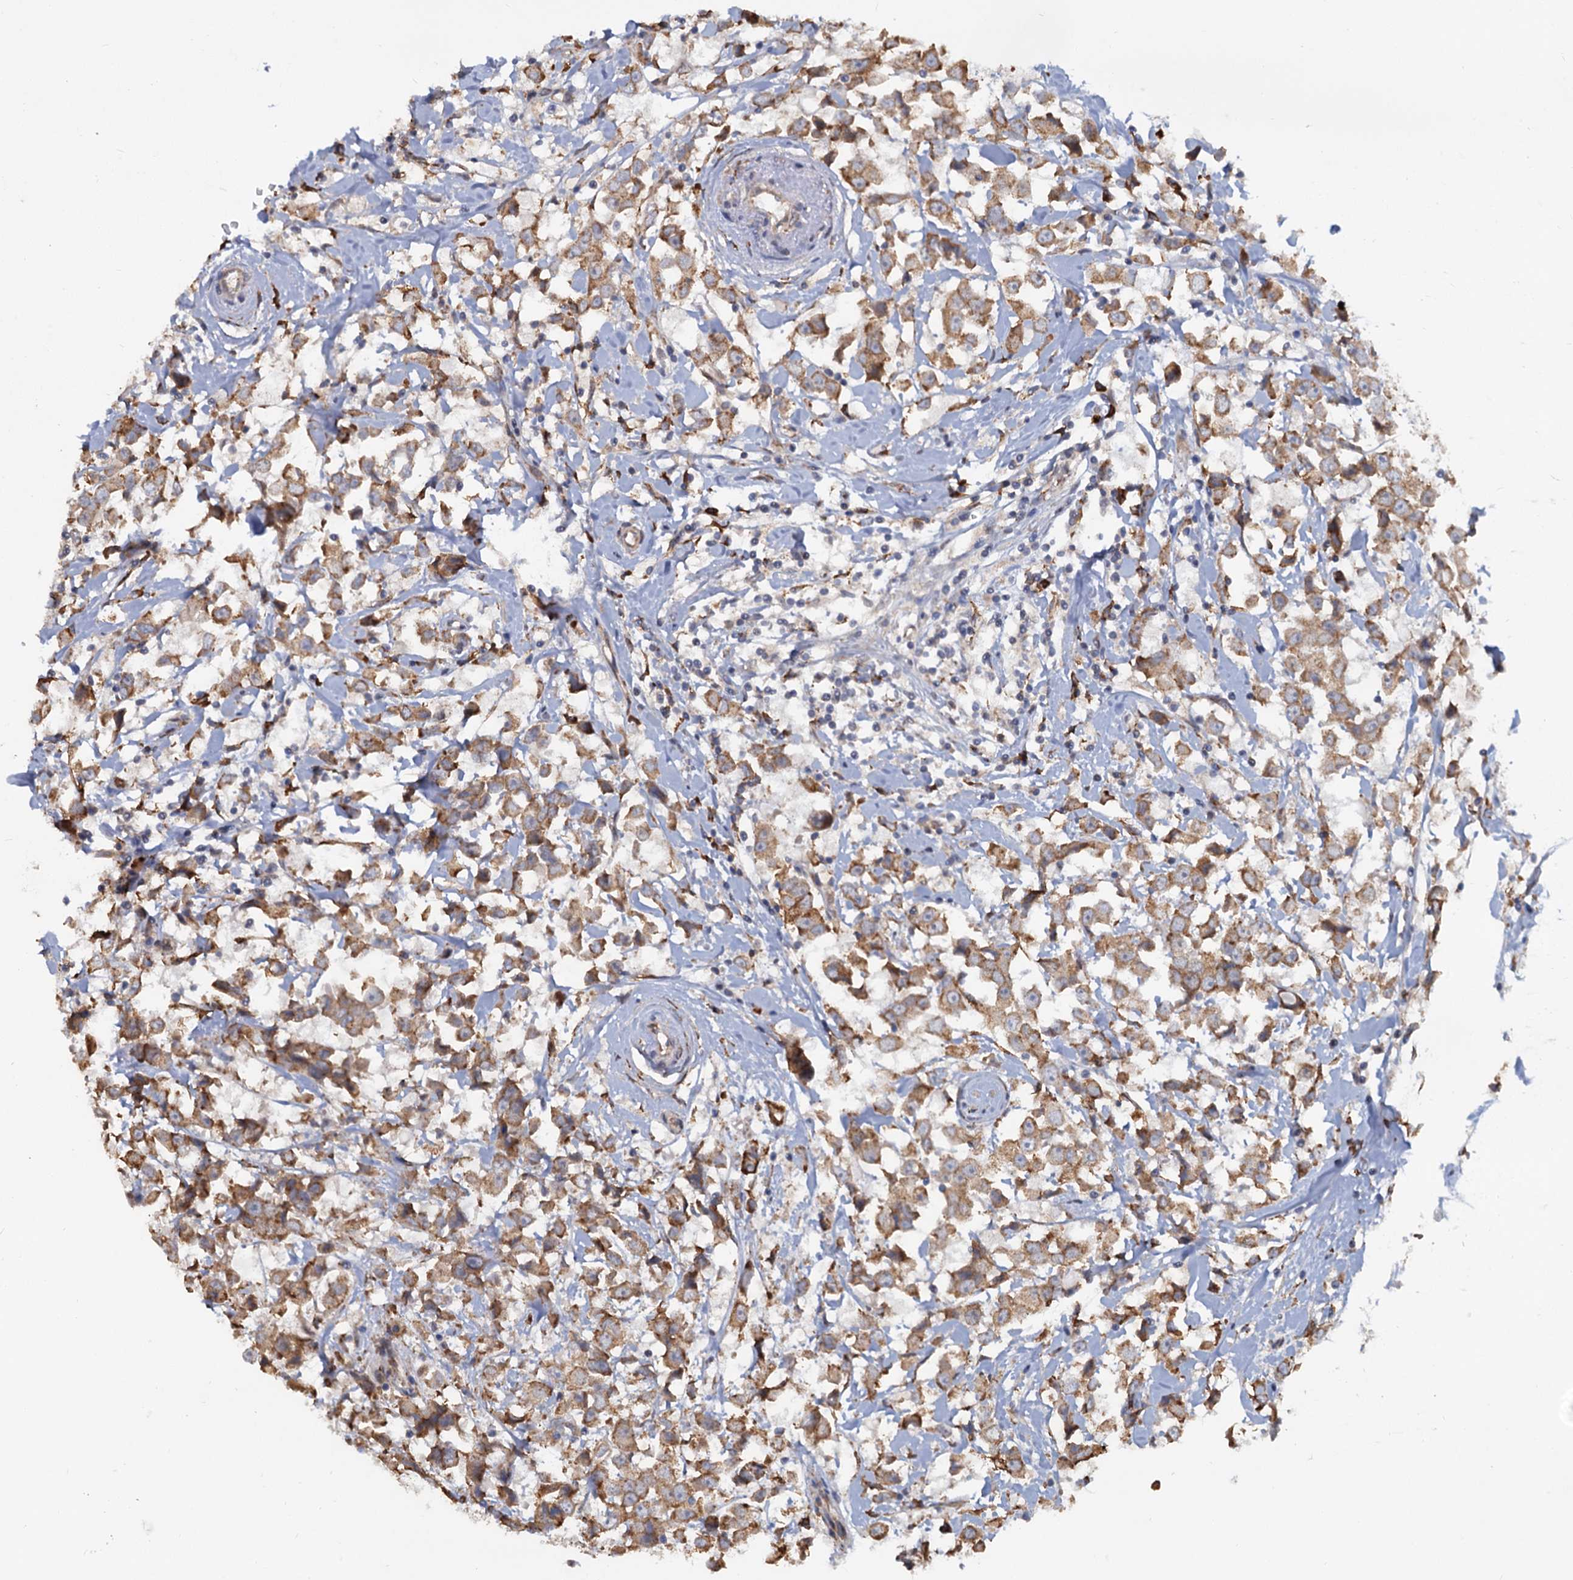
{"staining": {"intensity": "moderate", "quantity": ">75%", "location": "cytoplasmic/membranous"}, "tissue": "breast cancer", "cell_type": "Tumor cells", "image_type": "cancer", "snomed": [{"axis": "morphology", "description": "Duct carcinoma"}, {"axis": "topography", "description": "Breast"}], "caption": "A brown stain highlights moderate cytoplasmic/membranous positivity of a protein in human intraductal carcinoma (breast) tumor cells.", "gene": "LRRC51", "patient": {"sex": "female", "age": 61}}